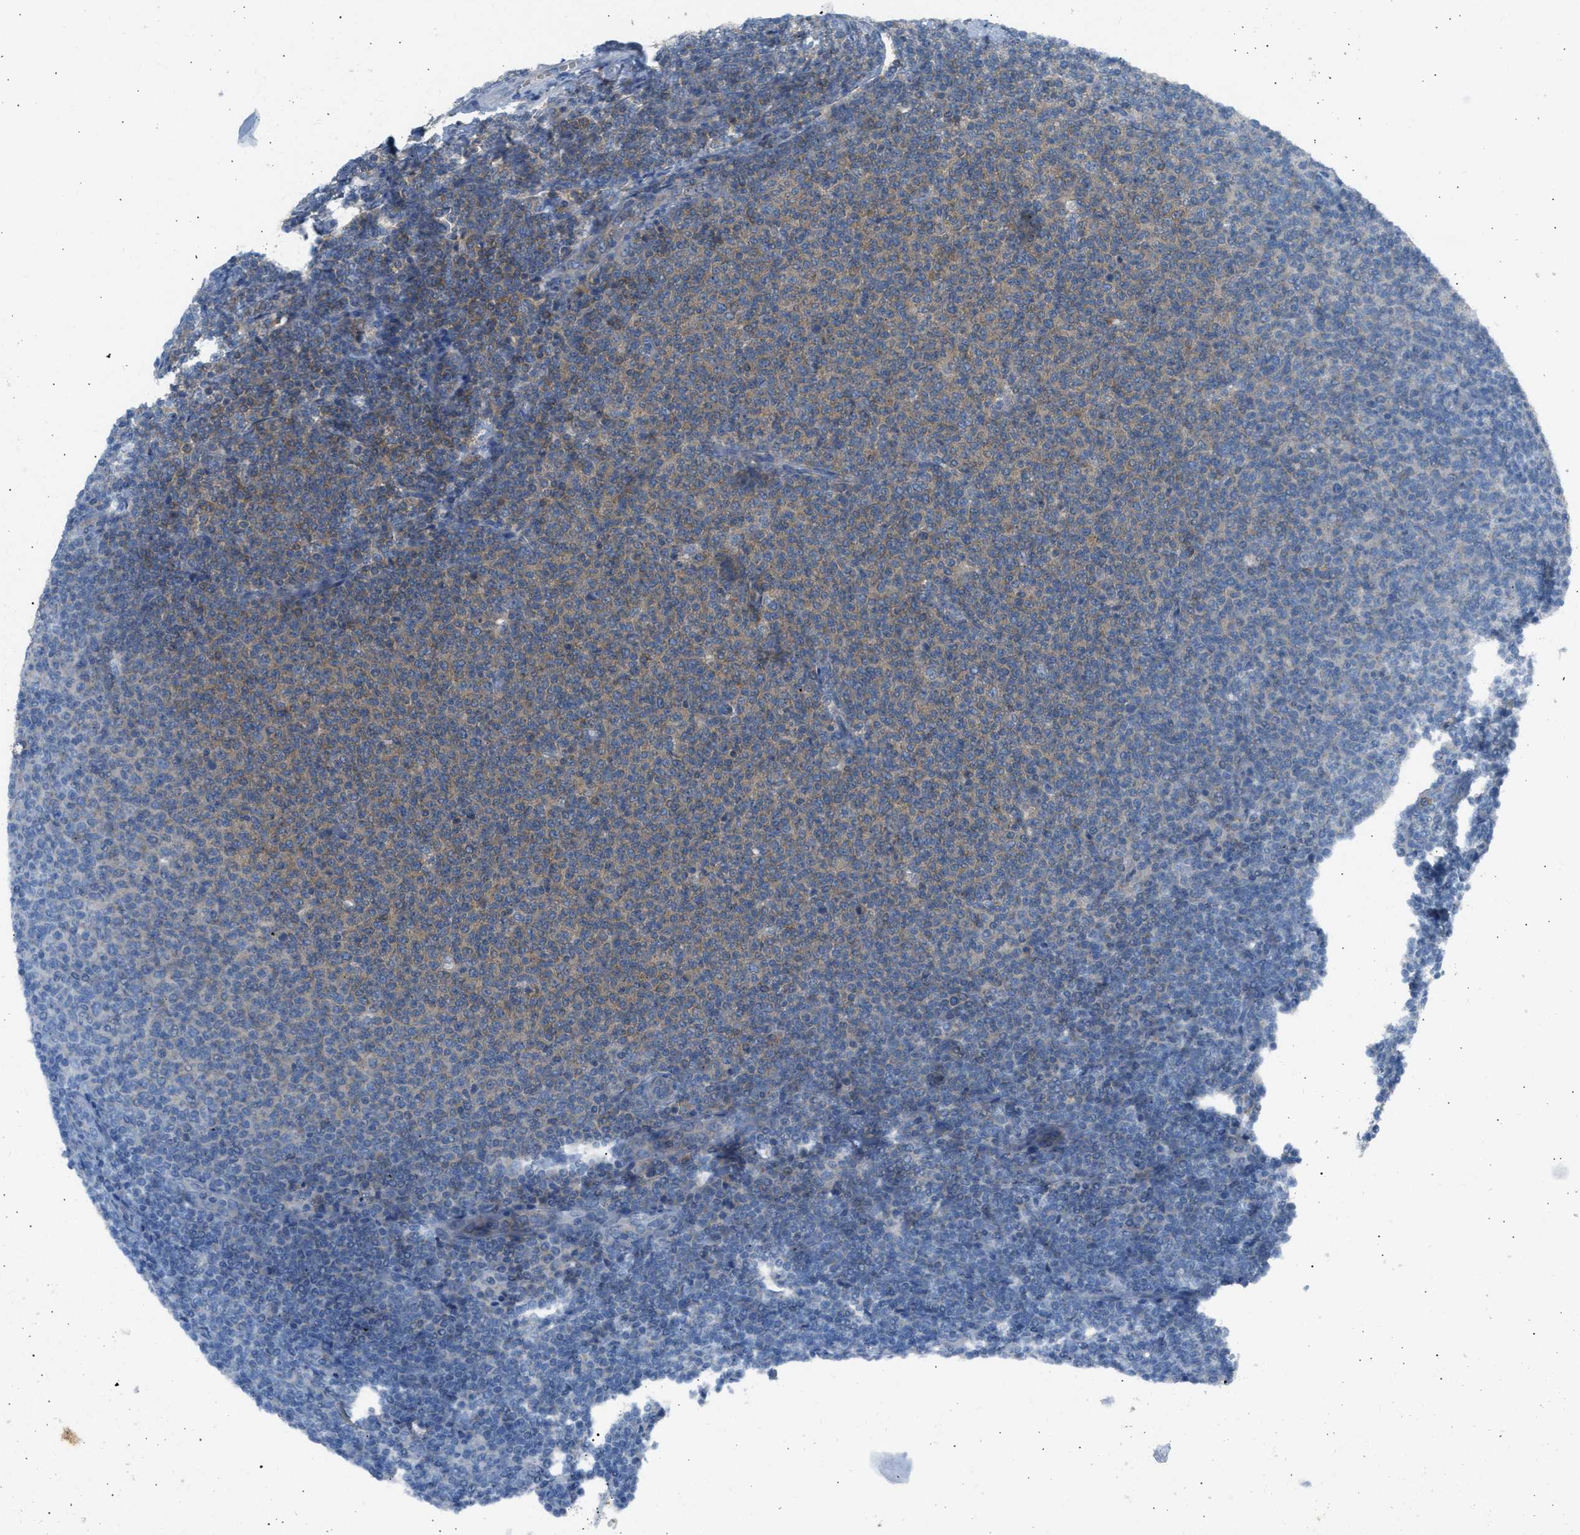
{"staining": {"intensity": "weak", "quantity": ">75%", "location": "cytoplasmic/membranous"}, "tissue": "lymphoma", "cell_type": "Tumor cells", "image_type": "cancer", "snomed": [{"axis": "morphology", "description": "Malignant lymphoma, non-Hodgkin's type, Low grade"}, {"axis": "topography", "description": "Lymph node"}], "caption": "Lymphoma tissue displays weak cytoplasmic/membranous expression in approximately >75% of tumor cells, visualized by immunohistochemistry.", "gene": "TRIM50", "patient": {"sex": "male", "age": 66}}